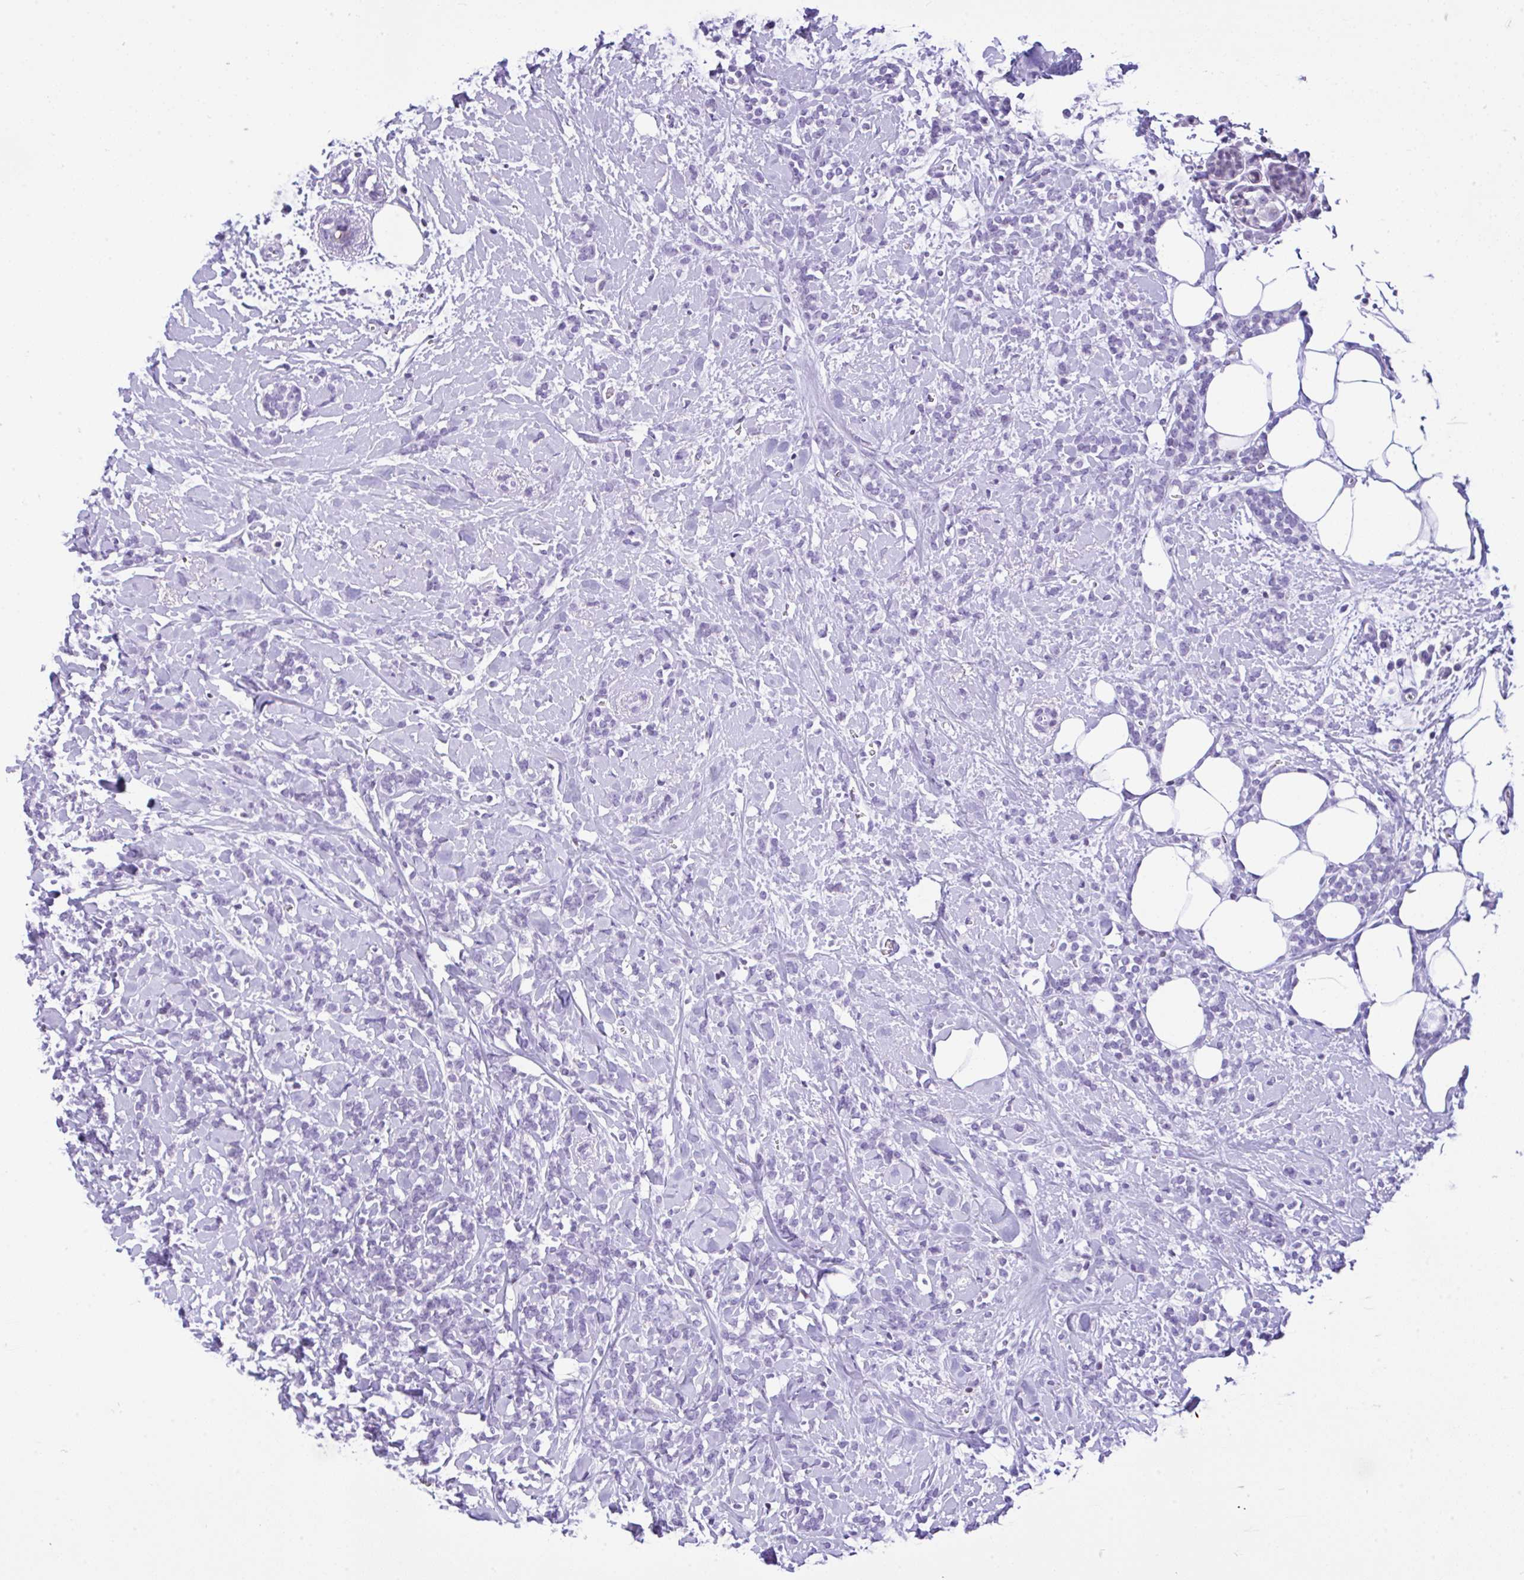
{"staining": {"intensity": "negative", "quantity": "none", "location": "none"}, "tissue": "breast cancer", "cell_type": "Tumor cells", "image_type": "cancer", "snomed": [{"axis": "morphology", "description": "Lobular carcinoma"}, {"axis": "topography", "description": "Breast"}], "caption": "A photomicrograph of human breast lobular carcinoma is negative for staining in tumor cells. (DAB (3,3'-diaminobenzidine) immunohistochemistry with hematoxylin counter stain).", "gene": "KRT27", "patient": {"sex": "female", "age": 59}}